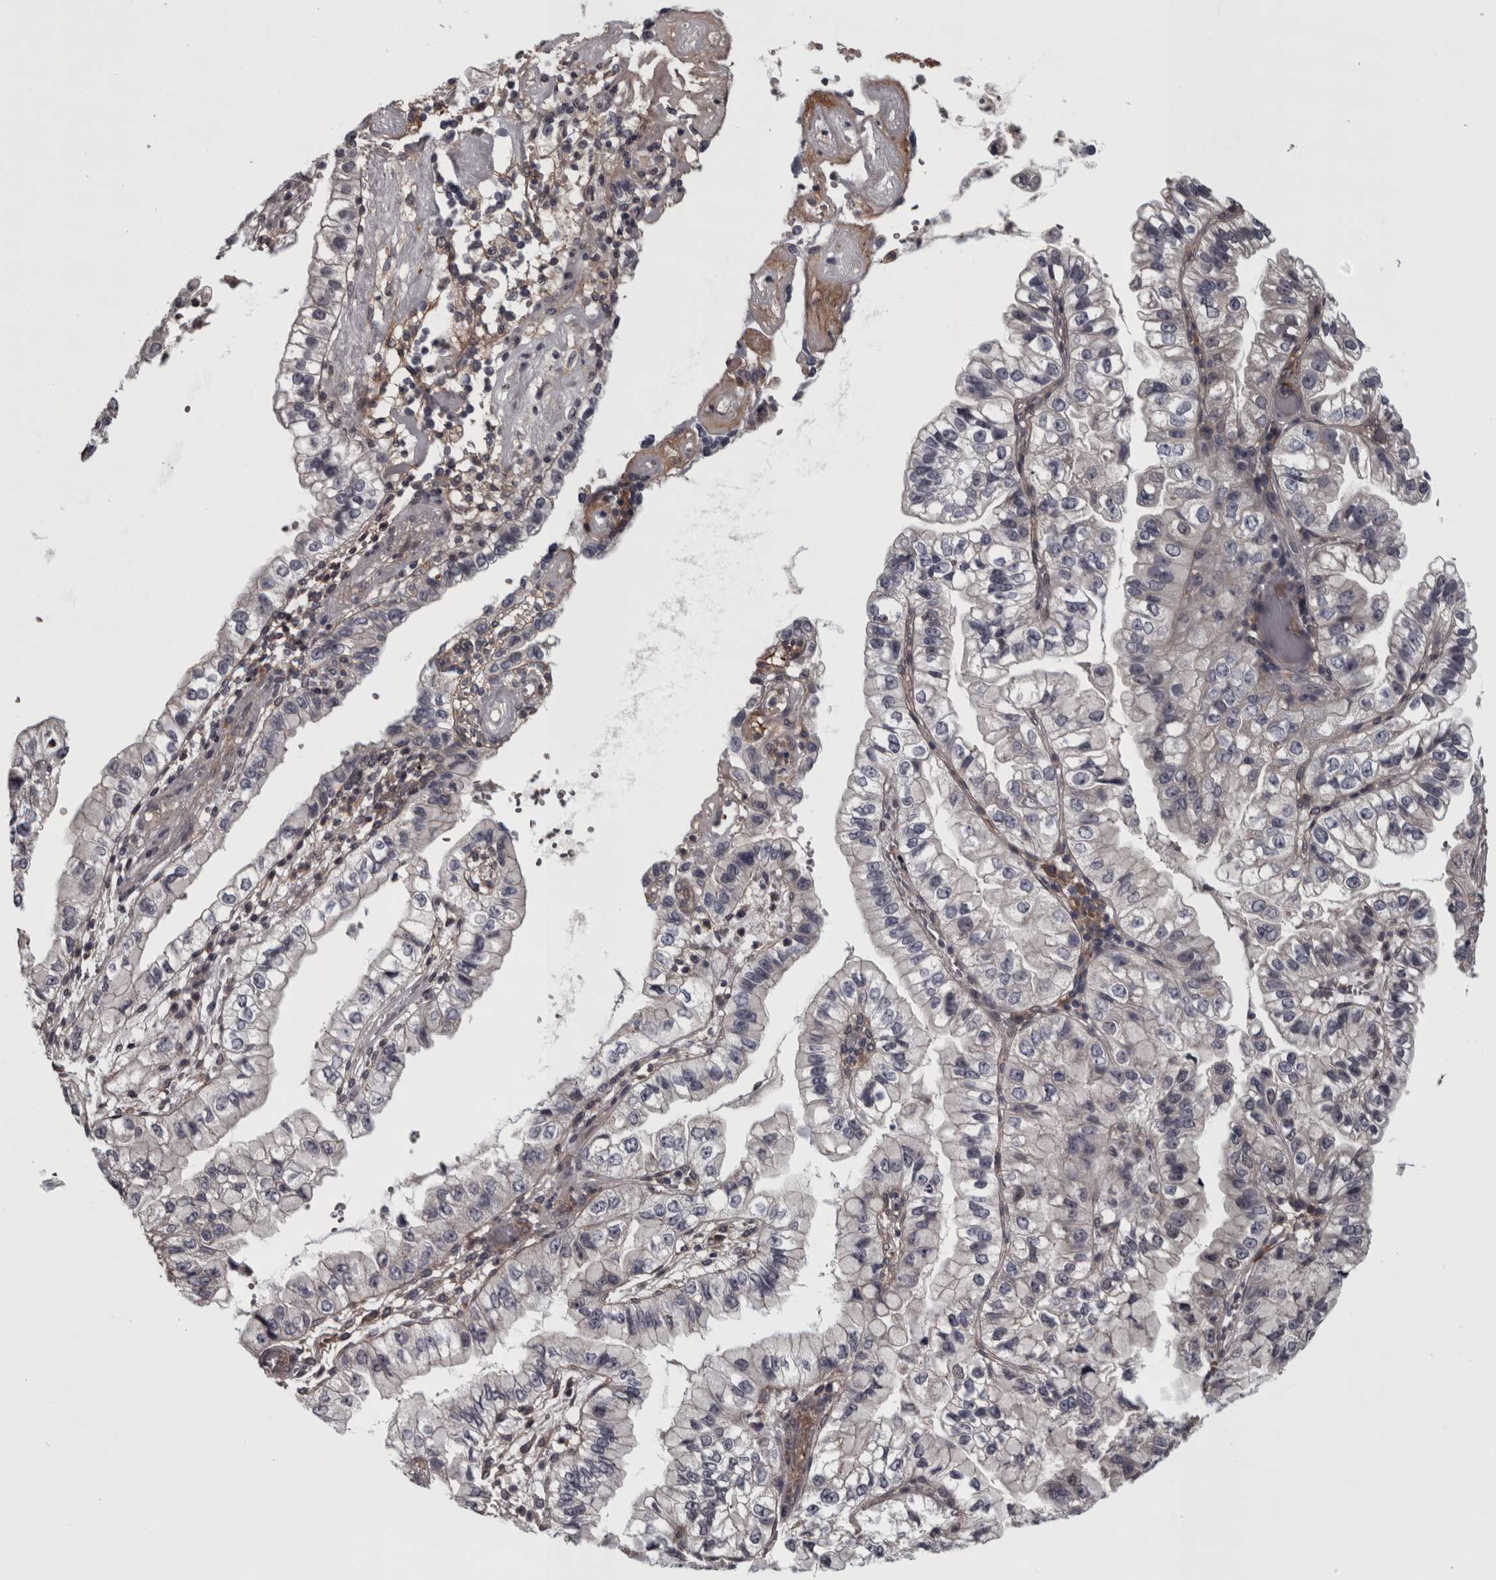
{"staining": {"intensity": "negative", "quantity": "none", "location": "none"}, "tissue": "liver cancer", "cell_type": "Tumor cells", "image_type": "cancer", "snomed": [{"axis": "morphology", "description": "Cholangiocarcinoma"}, {"axis": "topography", "description": "Liver"}], "caption": "The photomicrograph exhibits no significant positivity in tumor cells of liver cholangiocarcinoma.", "gene": "RSU1", "patient": {"sex": "female", "age": 79}}